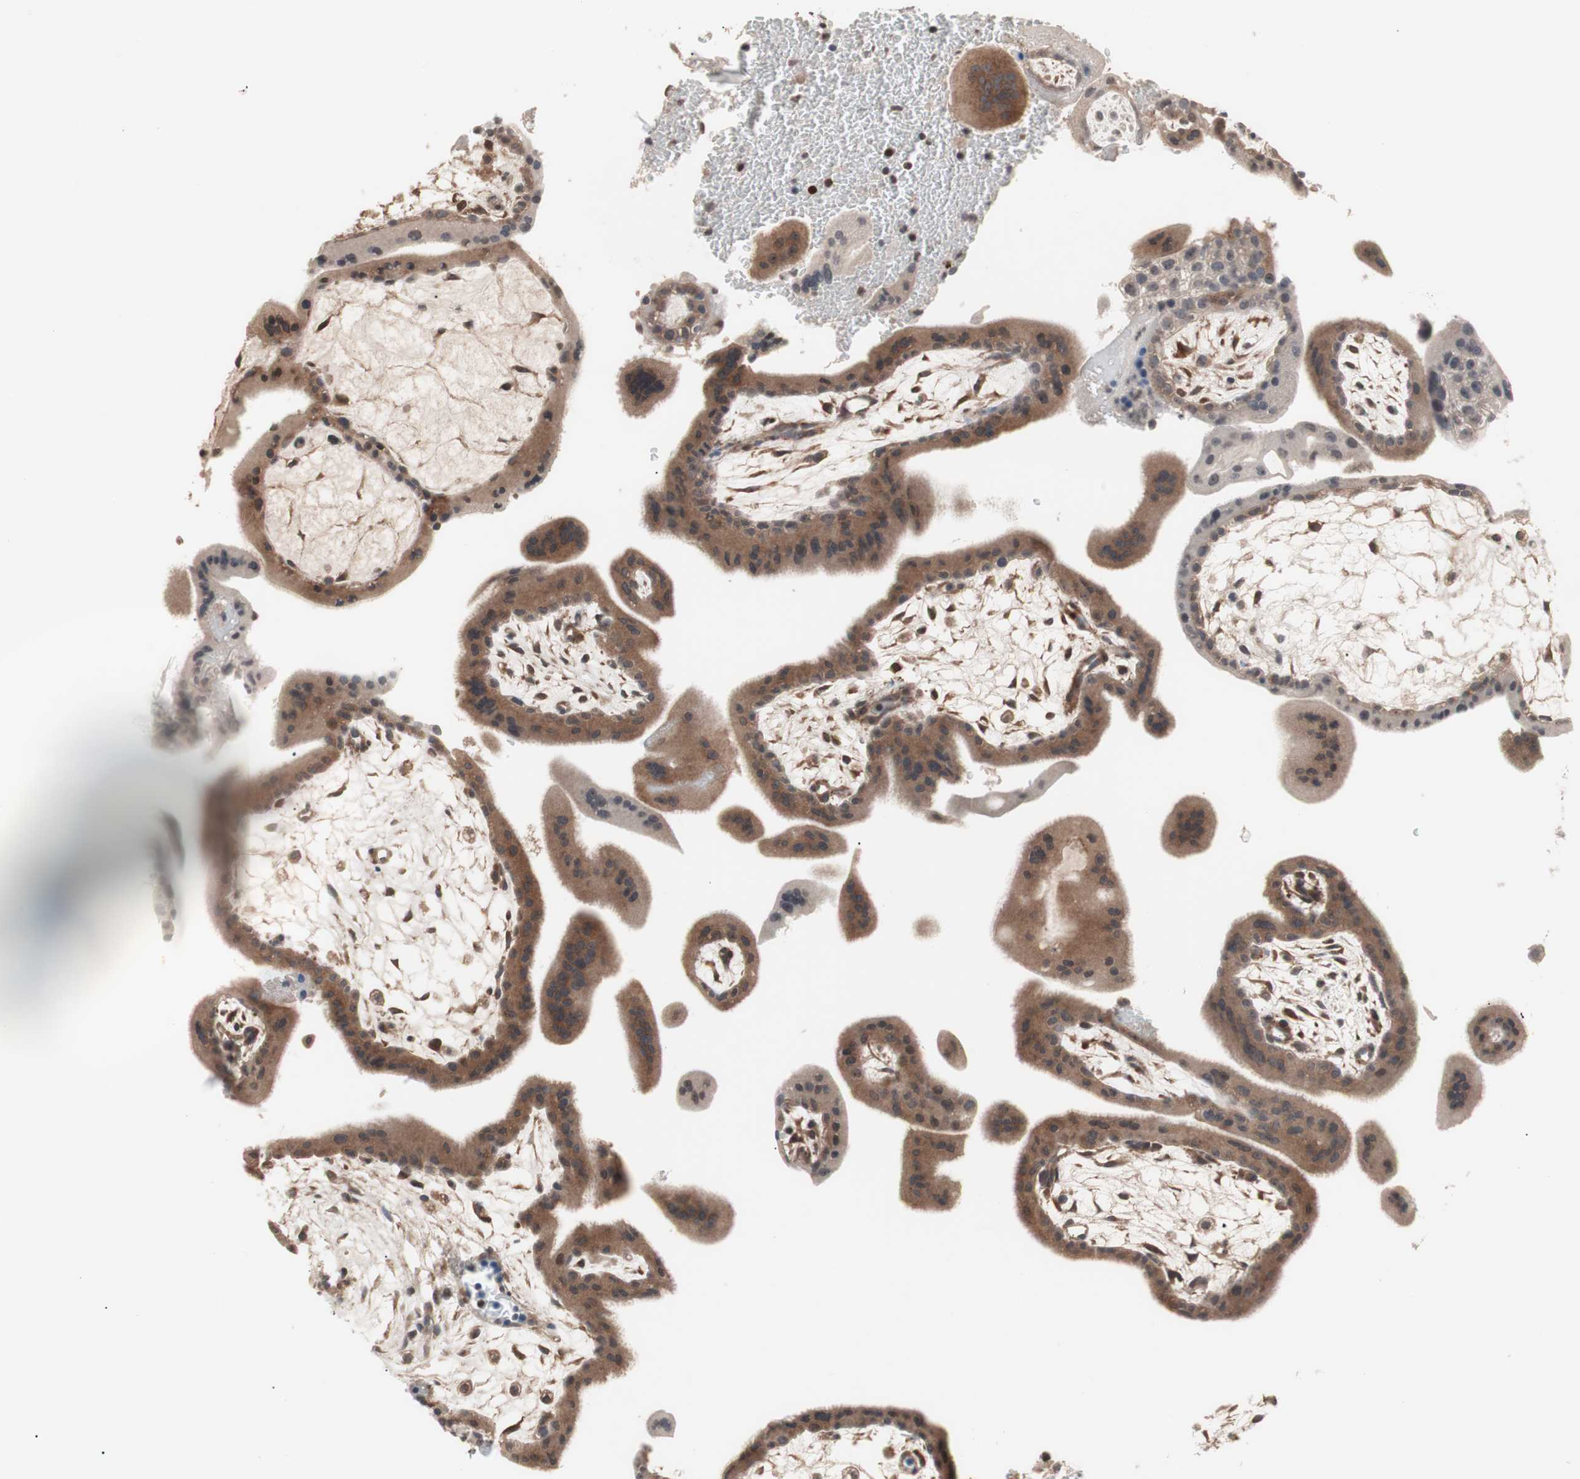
{"staining": {"intensity": "weak", "quantity": "<25%", "location": "cytoplasmic/membranous,nuclear"}, "tissue": "placenta", "cell_type": "Decidual cells", "image_type": "normal", "snomed": [{"axis": "morphology", "description": "Normal tissue, NOS"}, {"axis": "topography", "description": "Placenta"}], "caption": "An image of placenta stained for a protein displays no brown staining in decidual cells. Brightfield microscopy of IHC stained with DAB (brown) and hematoxylin (blue), captured at high magnification.", "gene": "IRS1", "patient": {"sex": "female", "age": 35}}